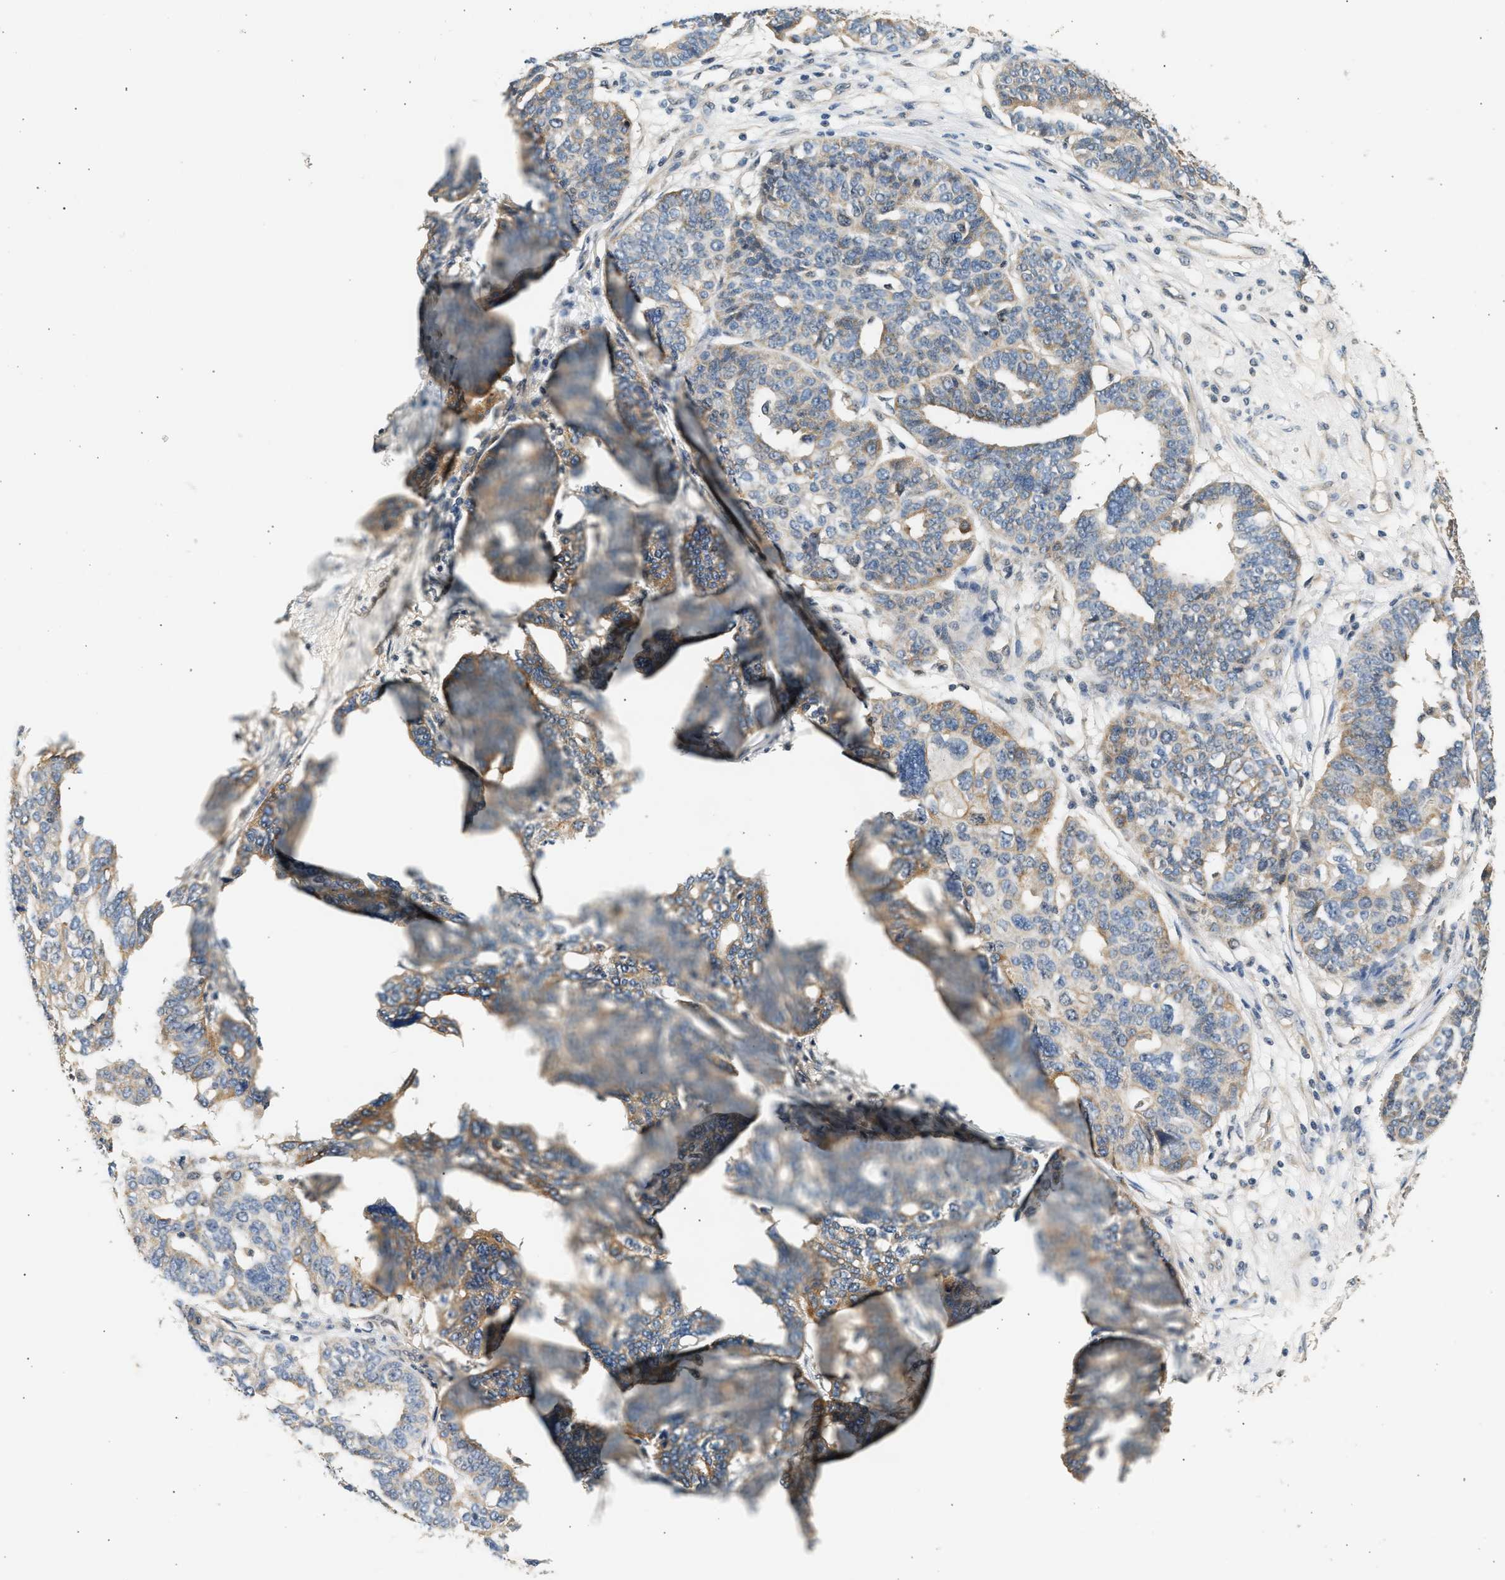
{"staining": {"intensity": "weak", "quantity": "<25%", "location": "cytoplasmic/membranous"}, "tissue": "ovarian cancer", "cell_type": "Tumor cells", "image_type": "cancer", "snomed": [{"axis": "morphology", "description": "Cystadenocarcinoma, serous, NOS"}, {"axis": "topography", "description": "Ovary"}], "caption": "Immunohistochemistry of serous cystadenocarcinoma (ovarian) exhibits no expression in tumor cells.", "gene": "WDR31", "patient": {"sex": "female", "age": 59}}